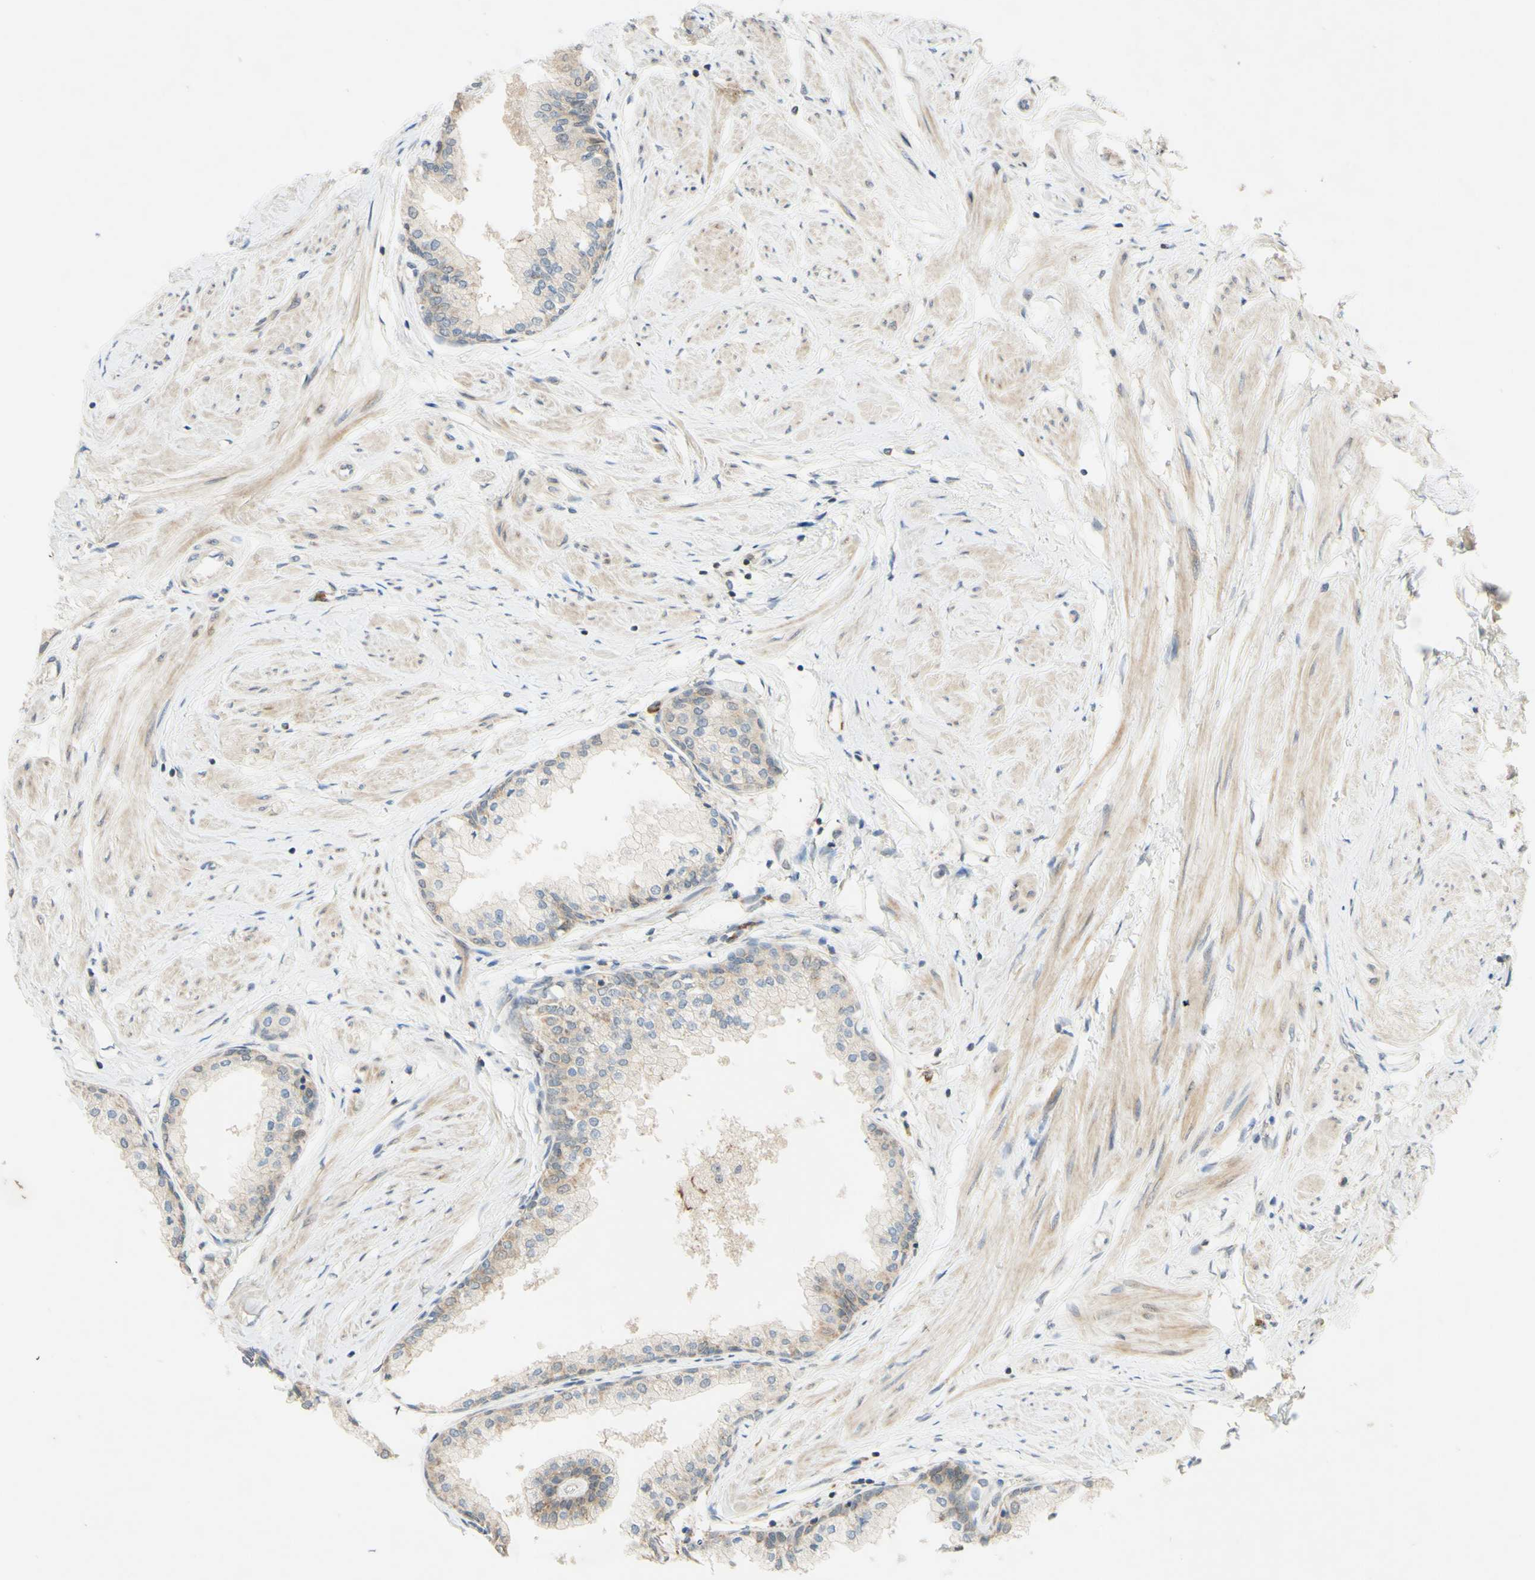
{"staining": {"intensity": "moderate", "quantity": "25%-75%", "location": "cytoplasmic/membranous"}, "tissue": "prostate", "cell_type": "Glandular cells", "image_type": "normal", "snomed": [{"axis": "morphology", "description": "Normal tissue, NOS"}, {"axis": "topography", "description": "Prostate"}, {"axis": "topography", "description": "Seminal veicle"}], "caption": "Prostate stained with DAB (3,3'-diaminobenzidine) immunohistochemistry (IHC) demonstrates medium levels of moderate cytoplasmic/membranous positivity in about 25%-75% of glandular cells.", "gene": "GATA1", "patient": {"sex": "male", "age": 60}}